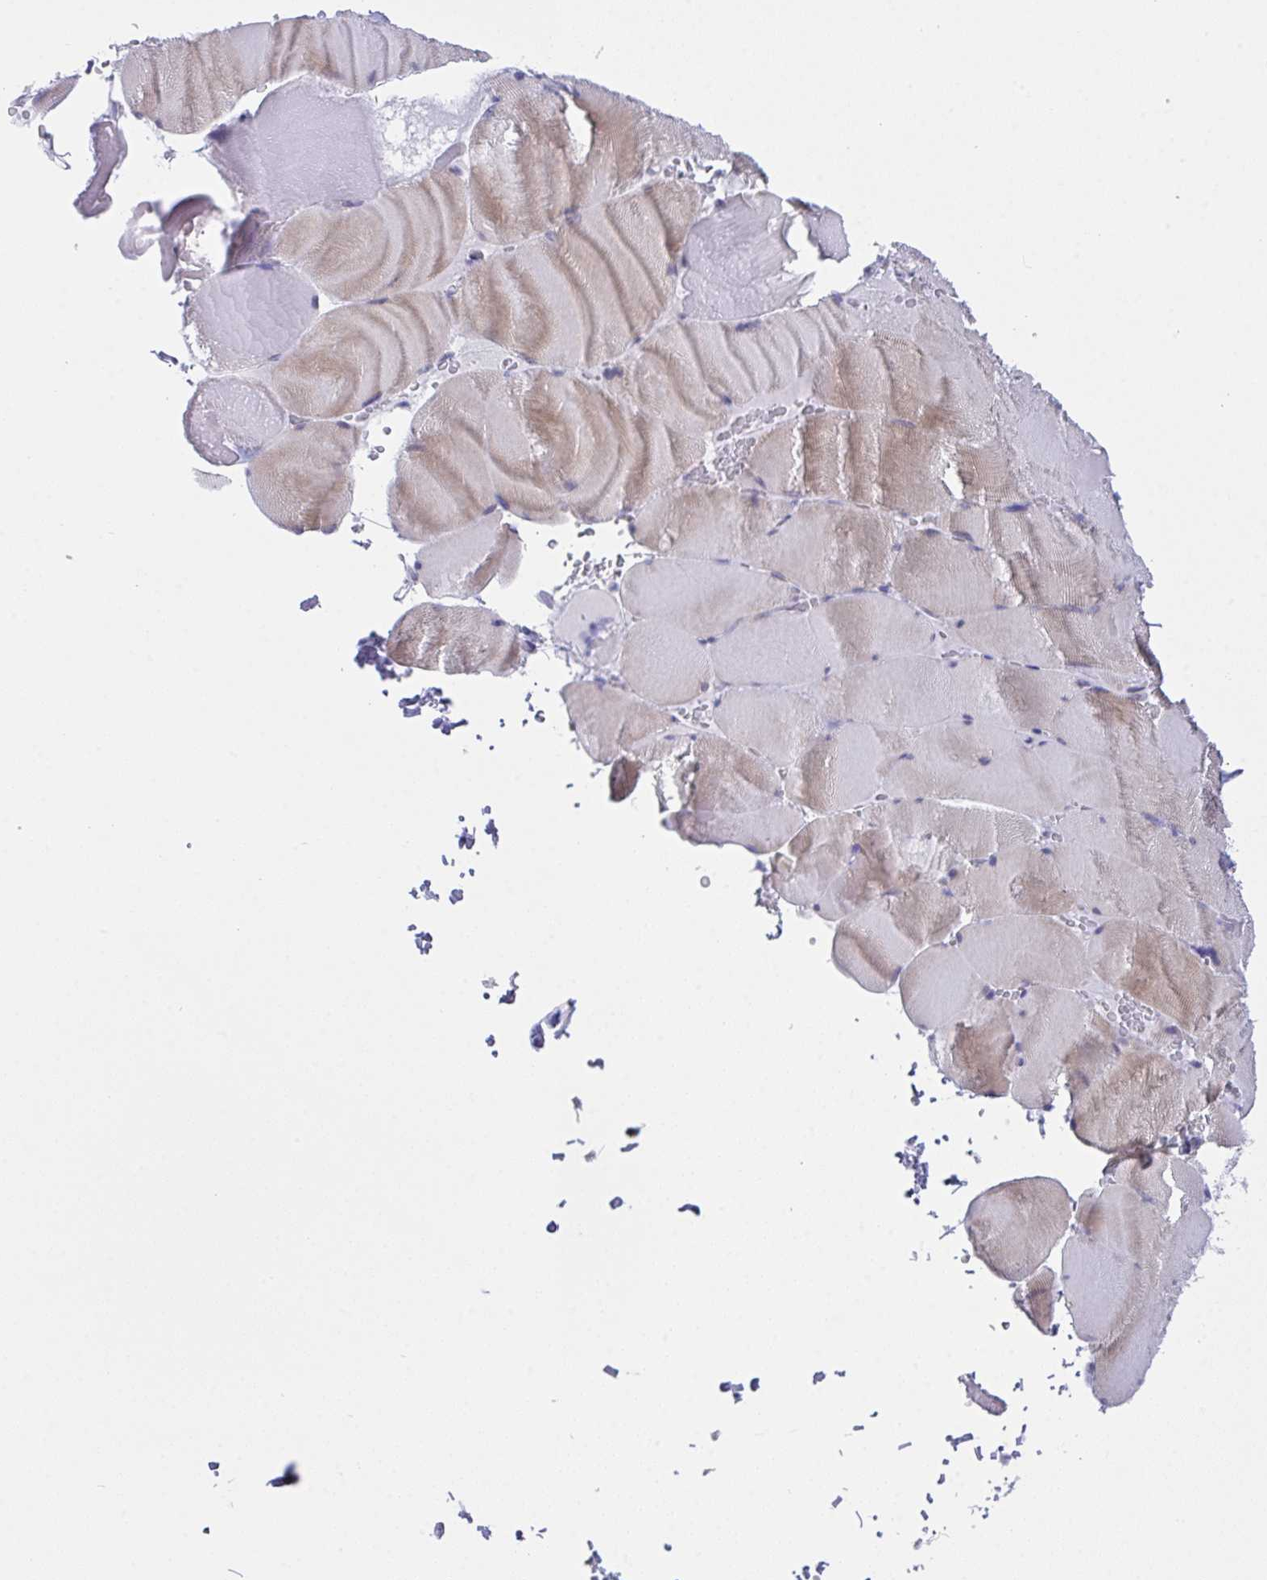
{"staining": {"intensity": "weak", "quantity": "25%-75%", "location": "cytoplasmic/membranous"}, "tissue": "skeletal muscle", "cell_type": "Myocytes", "image_type": "normal", "snomed": [{"axis": "morphology", "description": "Normal tissue, NOS"}, {"axis": "topography", "description": "Skeletal muscle"}, {"axis": "topography", "description": "Head-Neck"}], "caption": "Skeletal muscle stained with a protein marker exhibits weak staining in myocytes.", "gene": "FBXL22", "patient": {"sex": "male", "age": 66}}